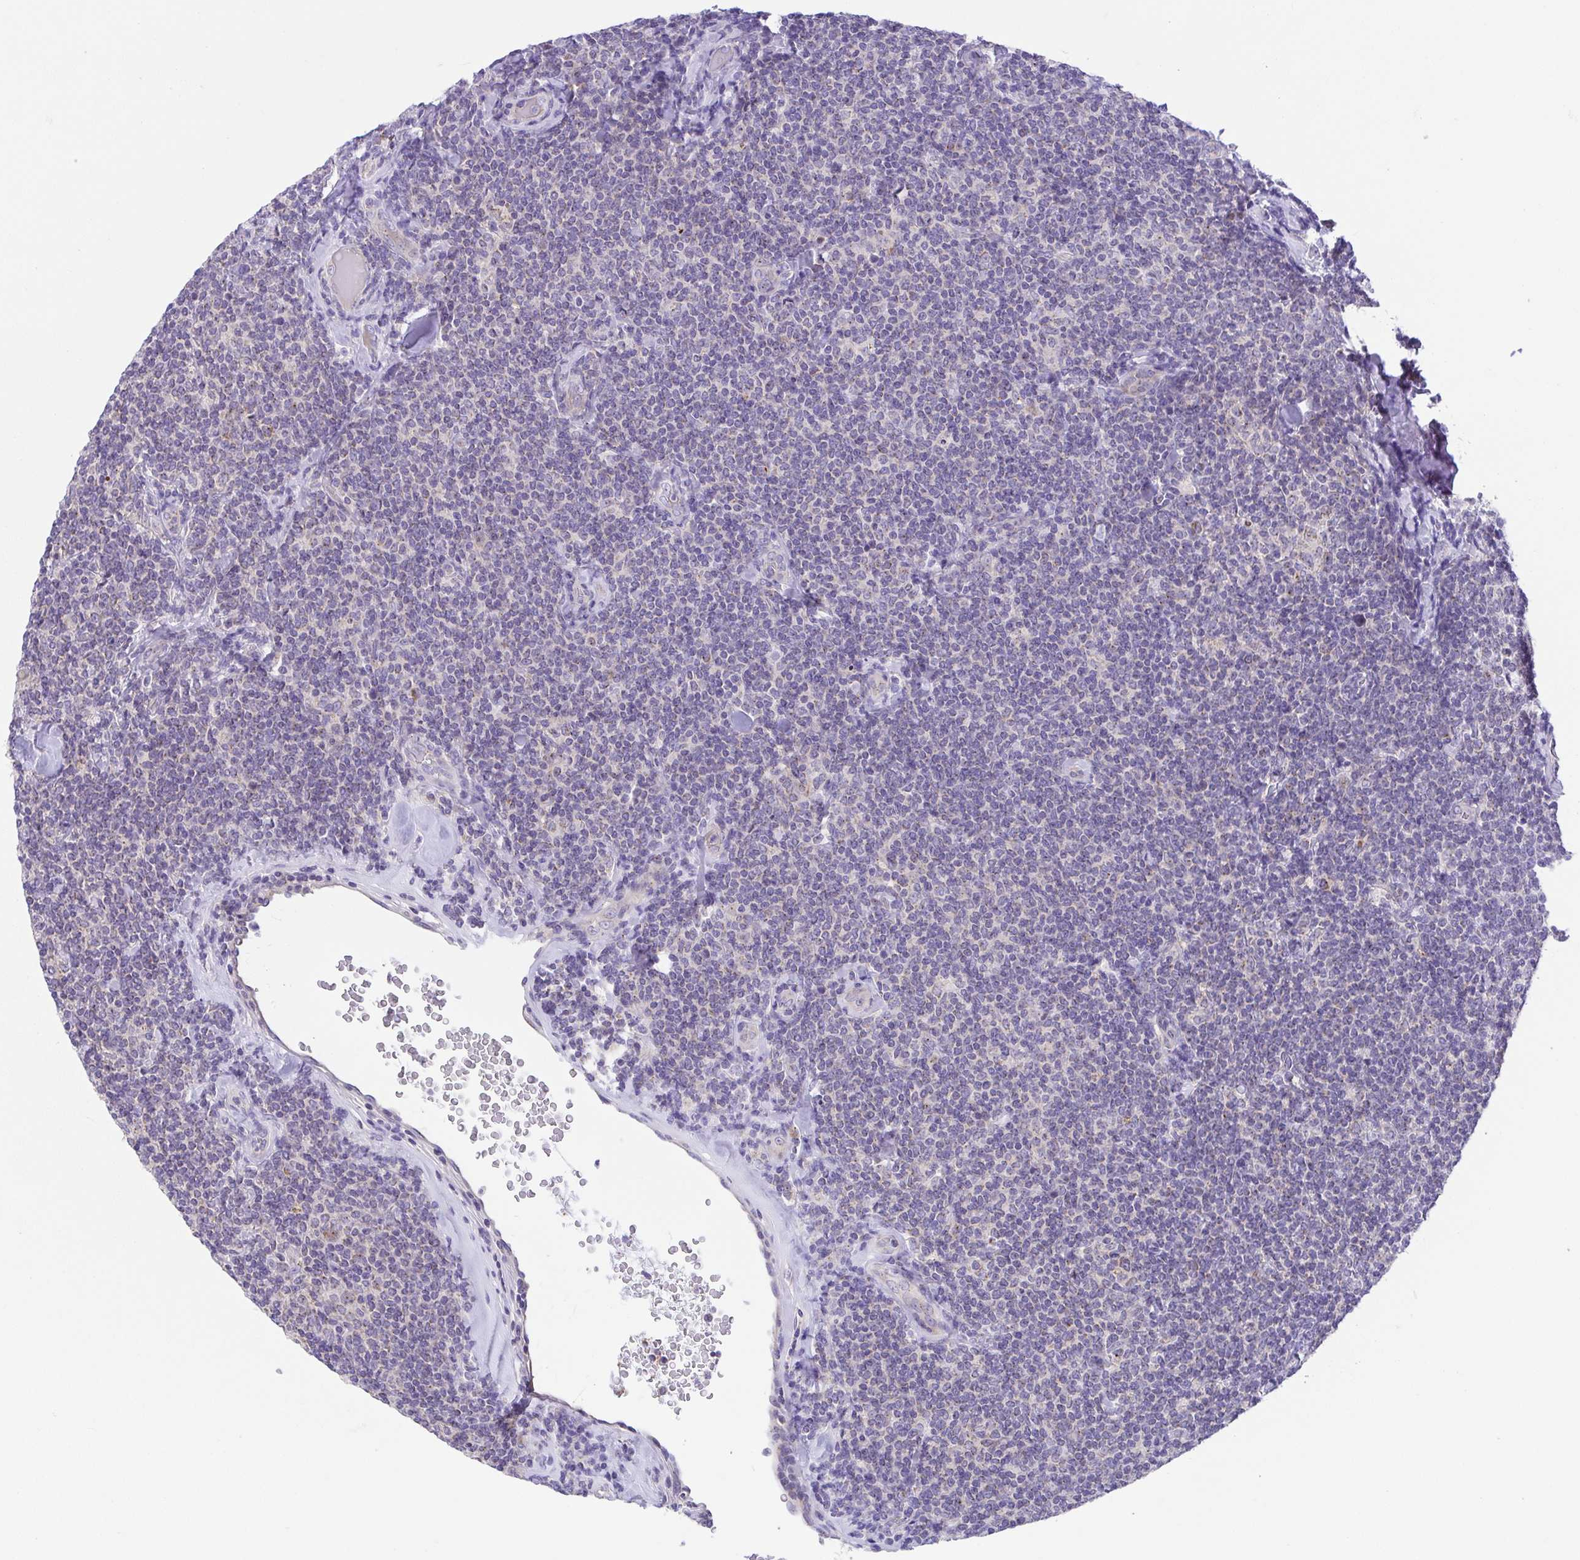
{"staining": {"intensity": "negative", "quantity": "none", "location": "none"}, "tissue": "lymphoma", "cell_type": "Tumor cells", "image_type": "cancer", "snomed": [{"axis": "morphology", "description": "Malignant lymphoma, non-Hodgkin's type, Low grade"}, {"axis": "topography", "description": "Lymph node"}], "caption": "IHC of human malignant lymphoma, non-Hodgkin's type (low-grade) shows no positivity in tumor cells.", "gene": "SLC13A1", "patient": {"sex": "female", "age": 56}}